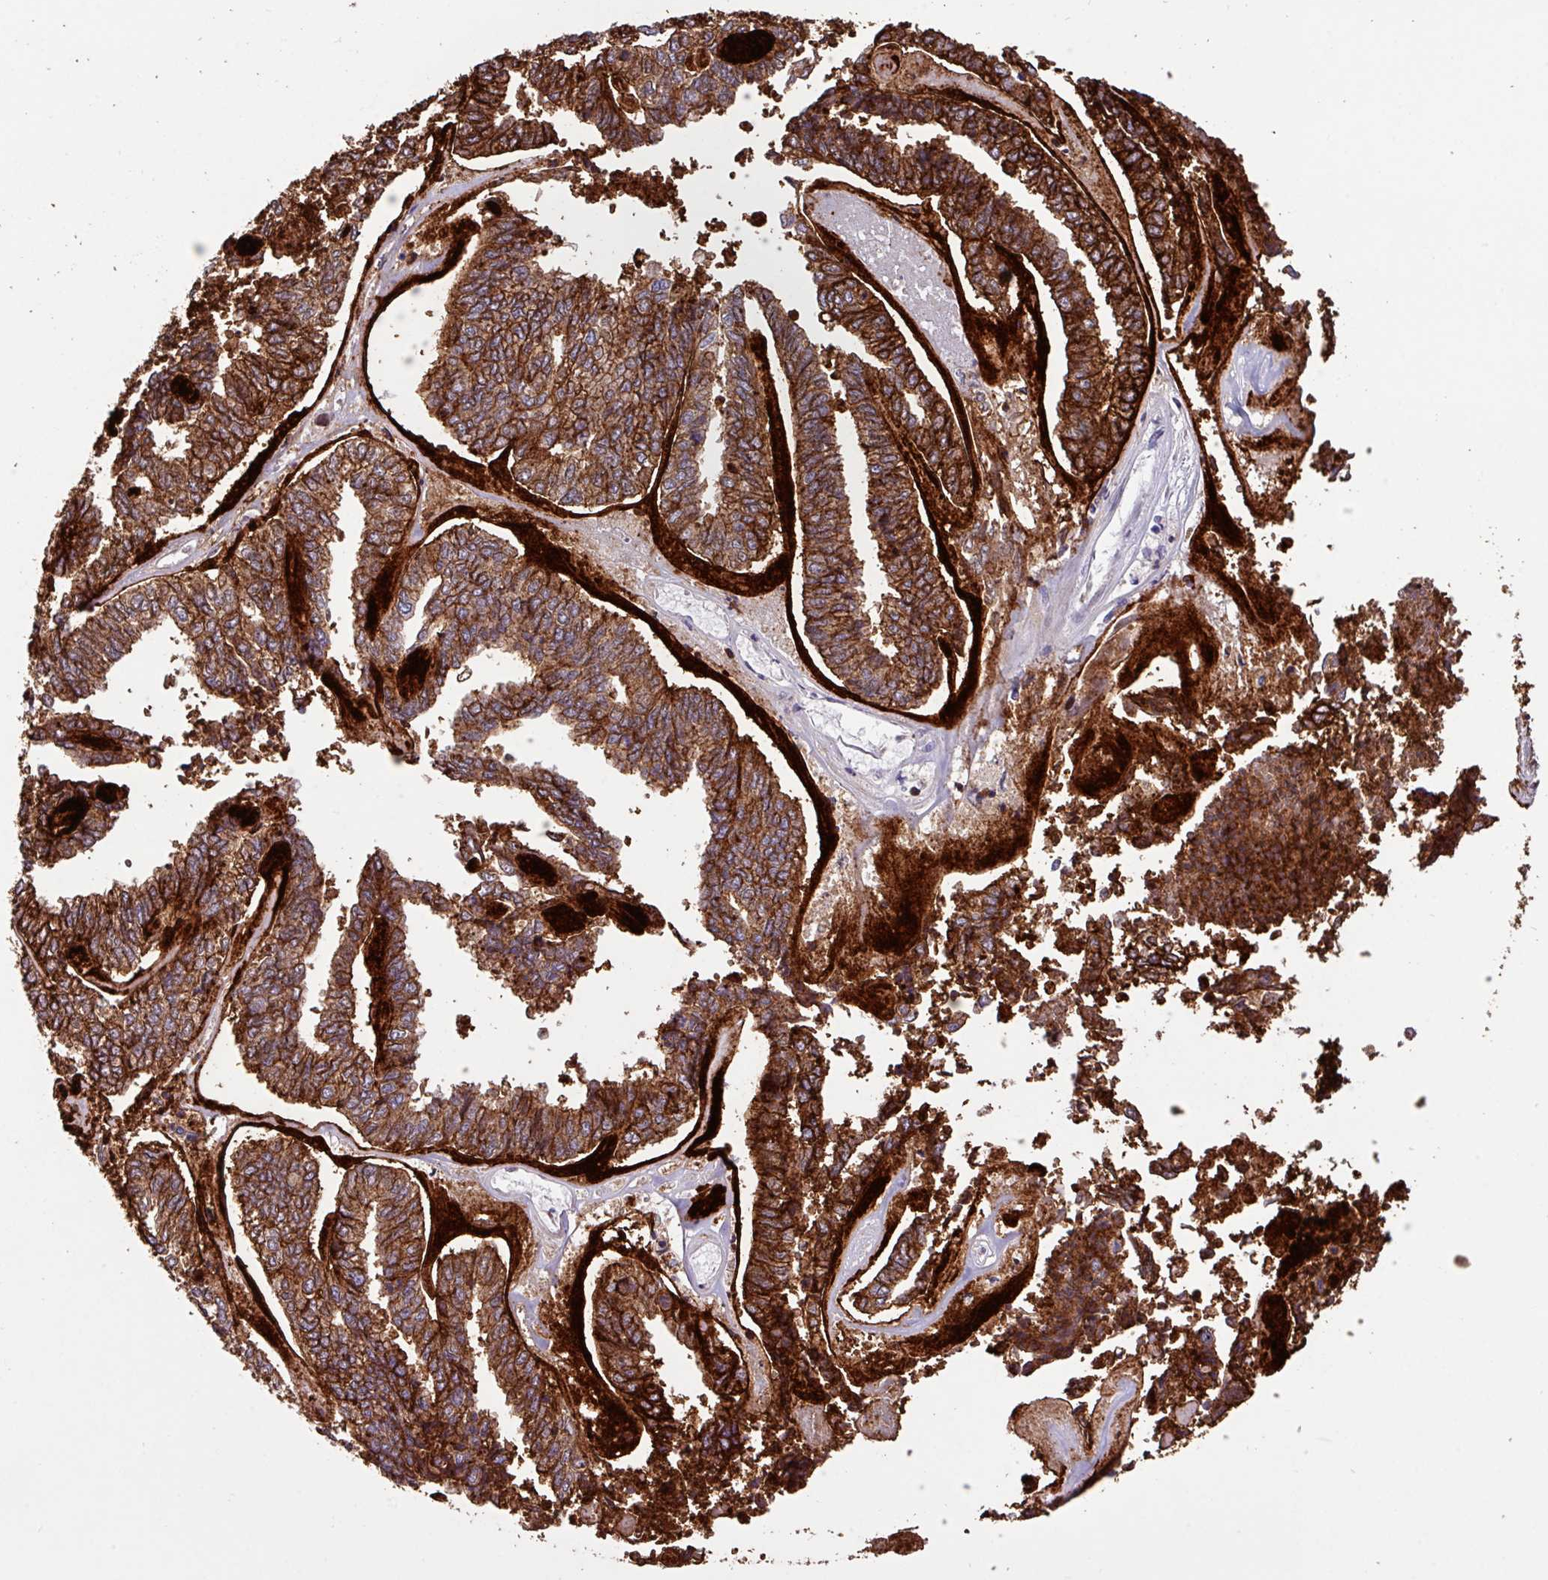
{"staining": {"intensity": "strong", "quantity": ">75%", "location": "cytoplasmic/membranous"}, "tissue": "endometrial cancer", "cell_type": "Tumor cells", "image_type": "cancer", "snomed": [{"axis": "morphology", "description": "Adenocarcinoma, NOS"}, {"axis": "topography", "description": "Endometrium"}], "caption": "IHC histopathology image of endometrial adenocarcinoma stained for a protein (brown), which displays high levels of strong cytoplasmic/membranous expression in about >75% of tumor cells.", "gene": "EPCAM", "patient": {"sex": "female", "age": 73}}